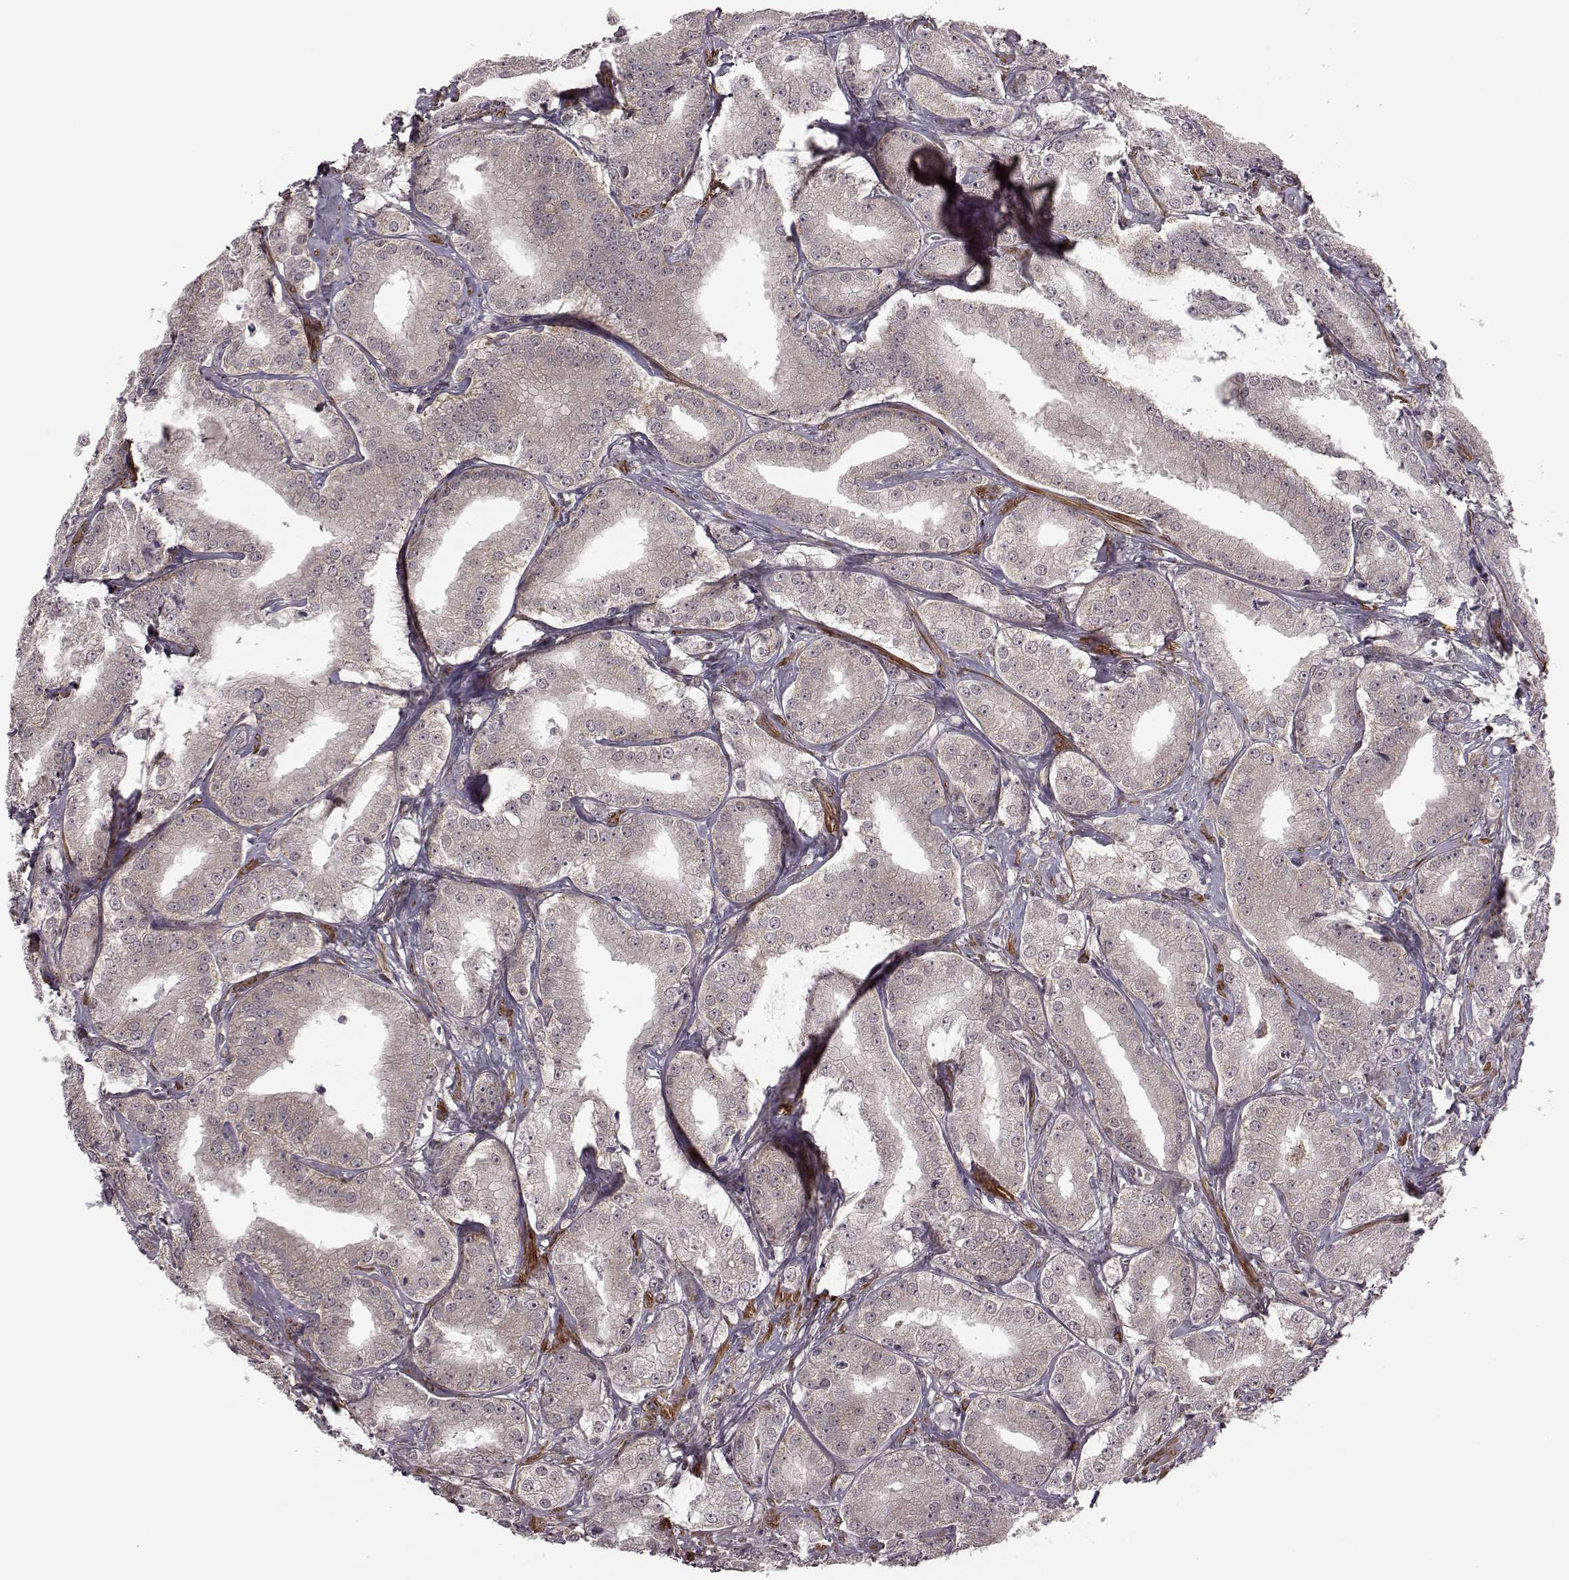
{"staining": {"intensity": "moderate", "quantity": "25%-75%", "location": "cytoplasmic/membranous"}, "tissue": "prostate cancer", "cell_type": "Tumor cells", "image_type": "cancer", "snomed": [{"axis": "morphology", "description": "Adenocarcinoma, High grade"}, {"axis": "topography", "description": "Prostate"}], "caption": "Immunohistochemistry staining of prostate cancer, which displays medium levels of moderate cytoplasmic/membranous positivity in about 25%-75% of tumor cells indicating moderate cytoplasmic/membranous protein positivity. The staining was performed using DAB (3,3'-diaminobenzidine) (brown) for protein detection and nuclei were counterstained in hematoxylin (blue).", "gene": "FNIP2", "patient": {"sex": "male", "age": 64}}